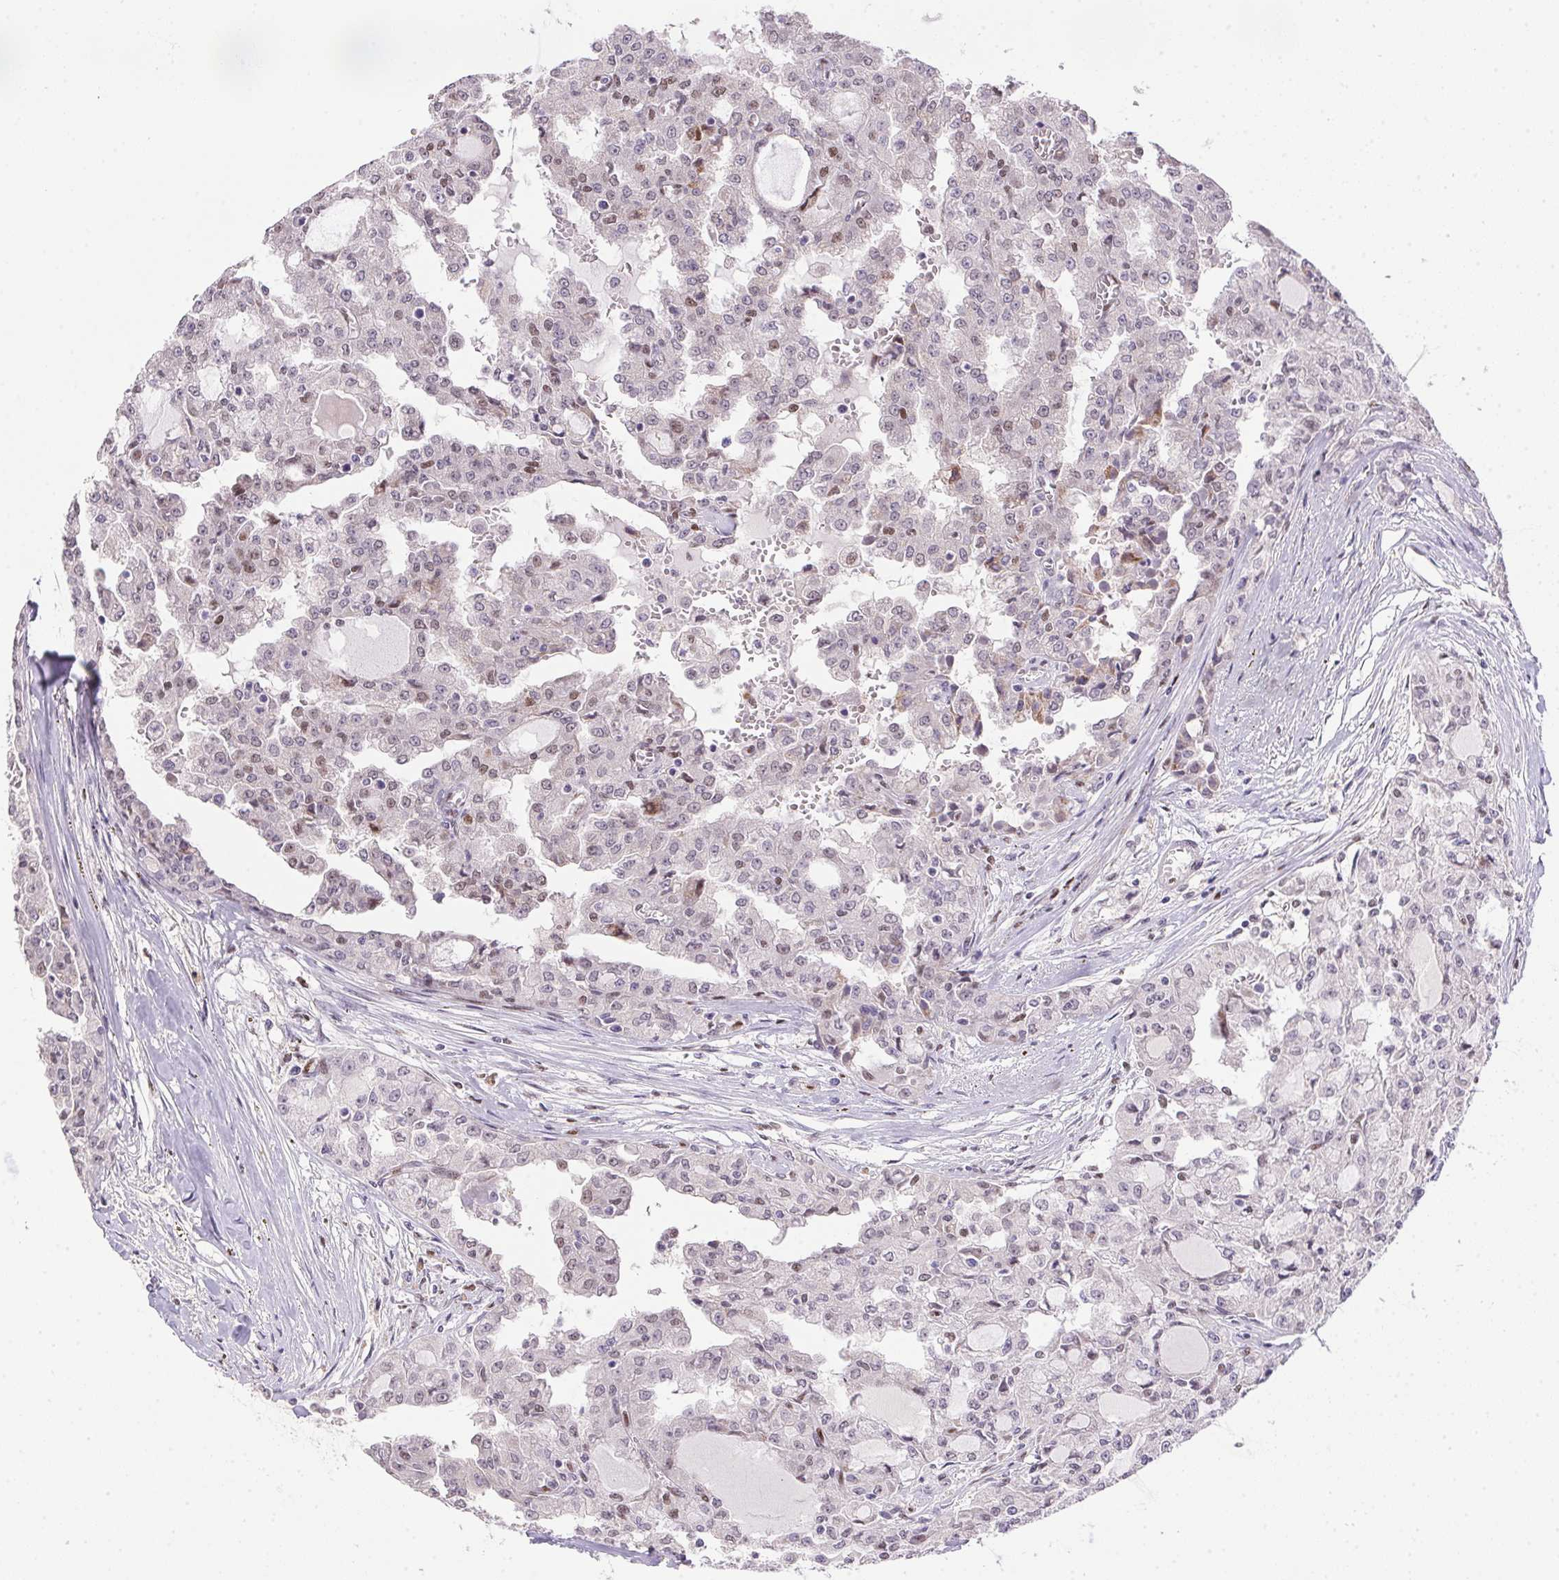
{"staining": {"intensity": "weak", "quantity": "<25%", "location": "nuclear"}, "tissue": "head and neck cancer", "cell_type": "Tumor cells", "image_type": "cancer", "snomed": [{"axis": "morphology", "description": "Adenocarcinoma, NOS"}, {"axis": "topography", "description": "Head-Neck"}], "caption": "Adenocarcinoma (head and neck) stained for a protein using IHC reveals no expression tumor cells.", "gene": "SP9", "patient": {"sex": "male", "age": 64}}